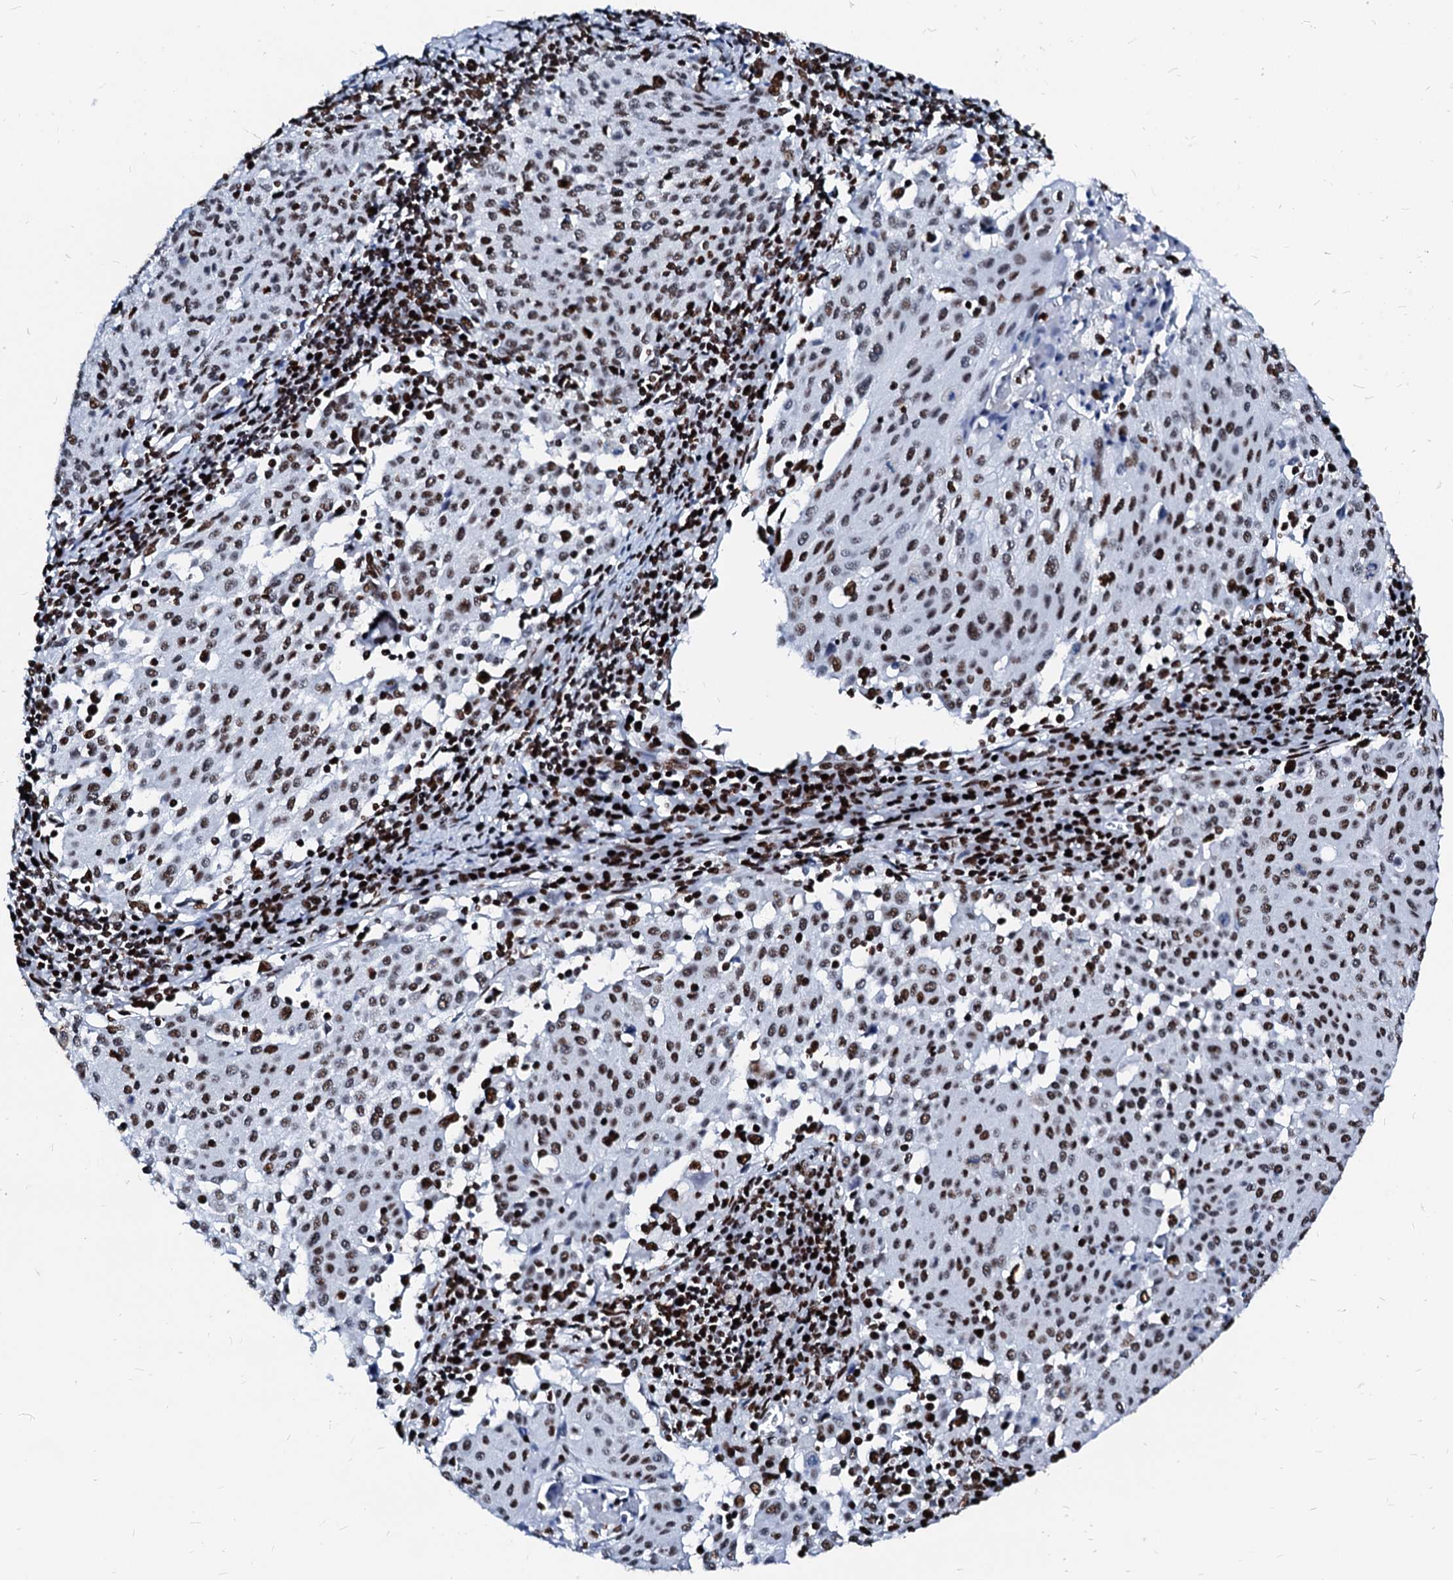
{"staining": {"intensity": "moderate", "quantity": ">75%", "location": "nuclear"}, "tissue": "cervical cancer", "cell_type": "Tumor cells", "image_type": "cancer", "snomed": [{"axis": "morphology", "description": "Squamous cell carcinoma, NOS"}, {"axis": "topography", "description": "Cervix"}], "caption": "An image of human squamous cell carcinoma (cervical) stained for a protein shows moderate nuclear brown staining in tumor cells. (DAB = brown stain, brightfield microscopy at high magnification).", "gene": "RALY", "patient": {"sex": "female", "age": 46}}